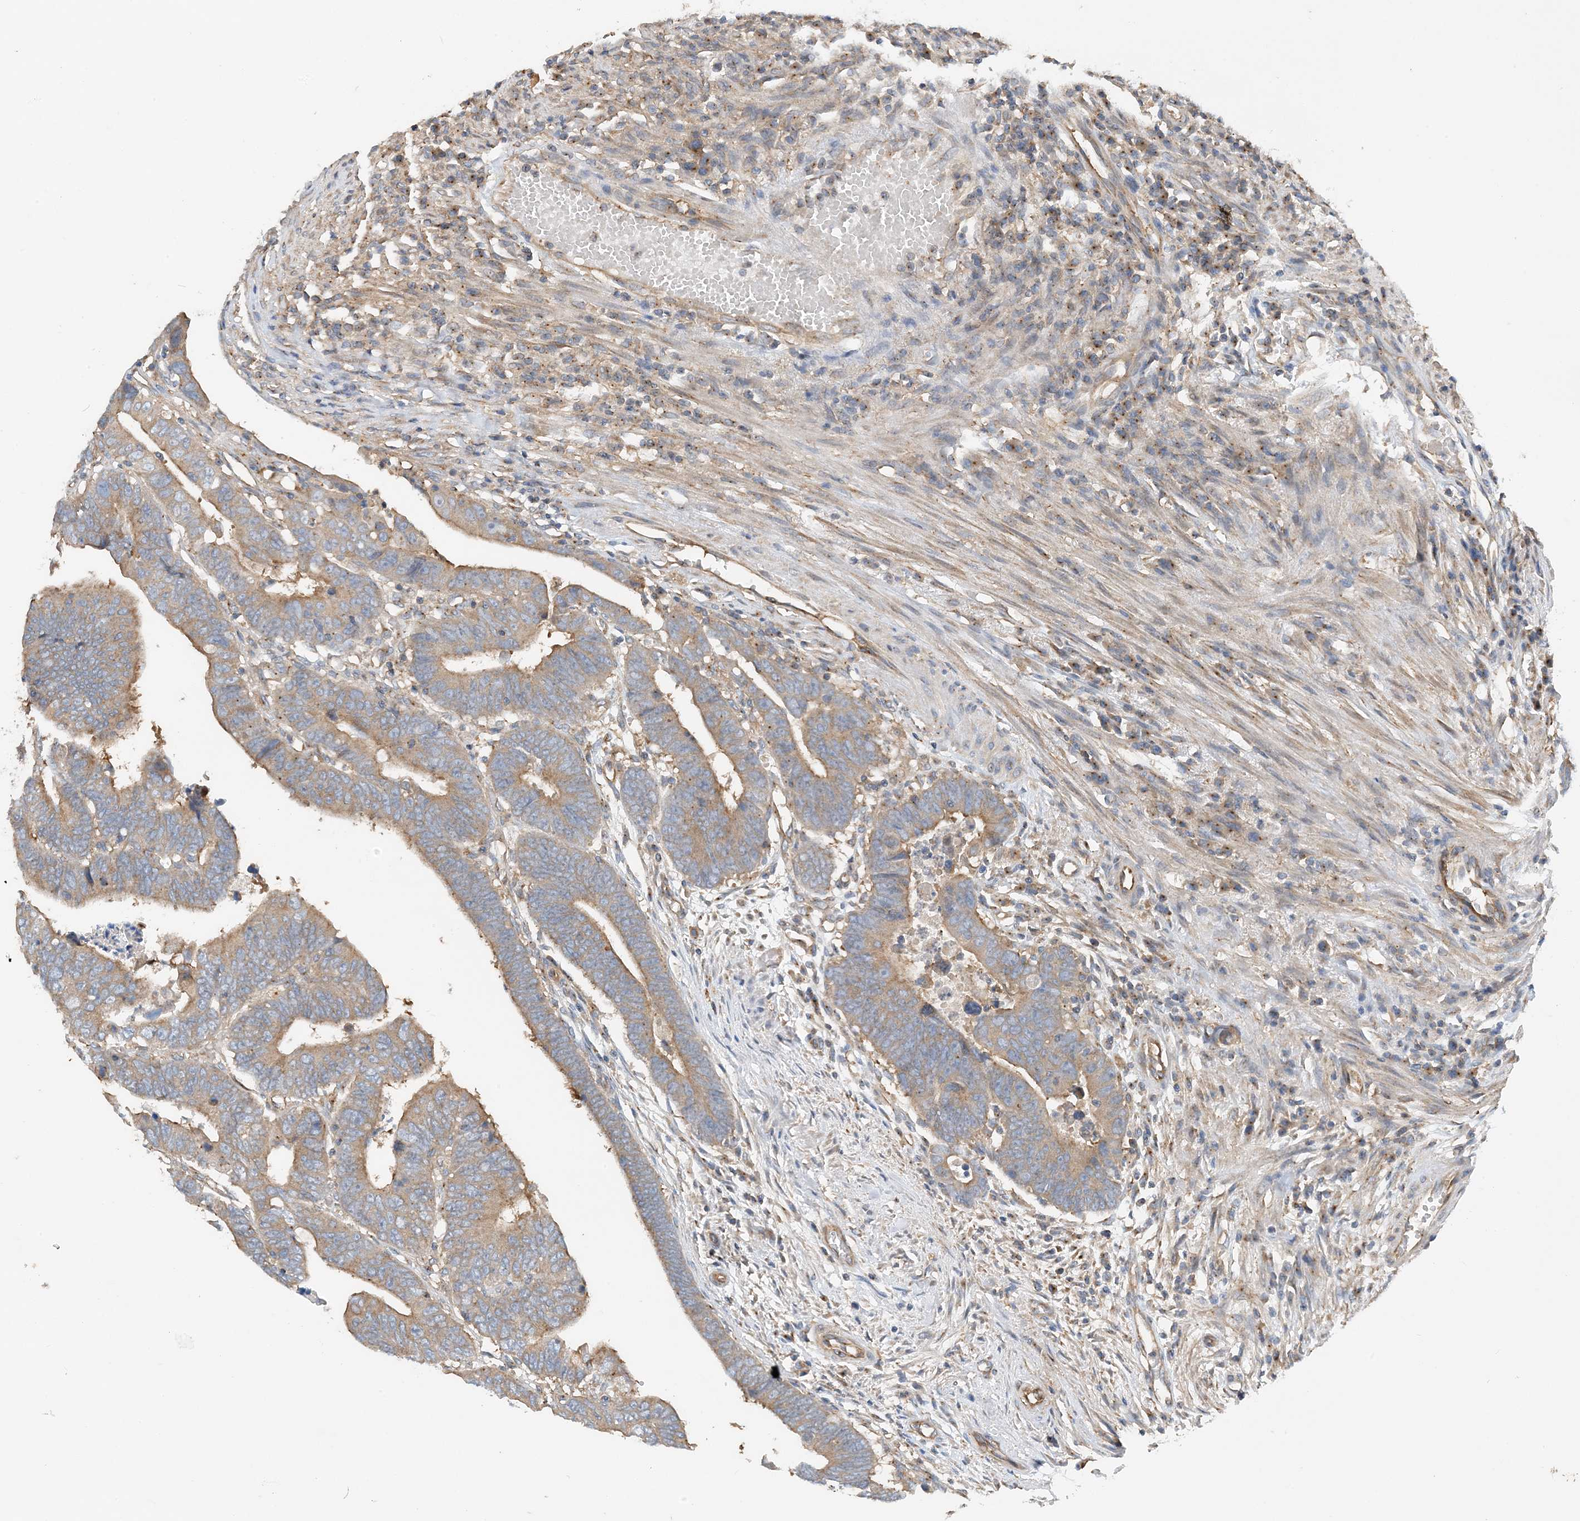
{"staining": {"intensity": "moderate", "quantity": "25%-75%", "location": "cytoplasmic/membranous"}, "tissue": "colorectal cancer", "cell_type": "Tumor cells", "image_type": "cancer", "snomed": [{"axis": "morphology", "description": "Adenocarcinoma, NOS"}, {"axis": "topography", "description": "Rectum"}], "caption": "A brown stain highlights moderate cytoplasmic/membranous staining of a protein in adenocarcinoma (colorectal) tumor cells.", "gene": "SIDT1", "patient": {"sex": "female", "age": 65}}